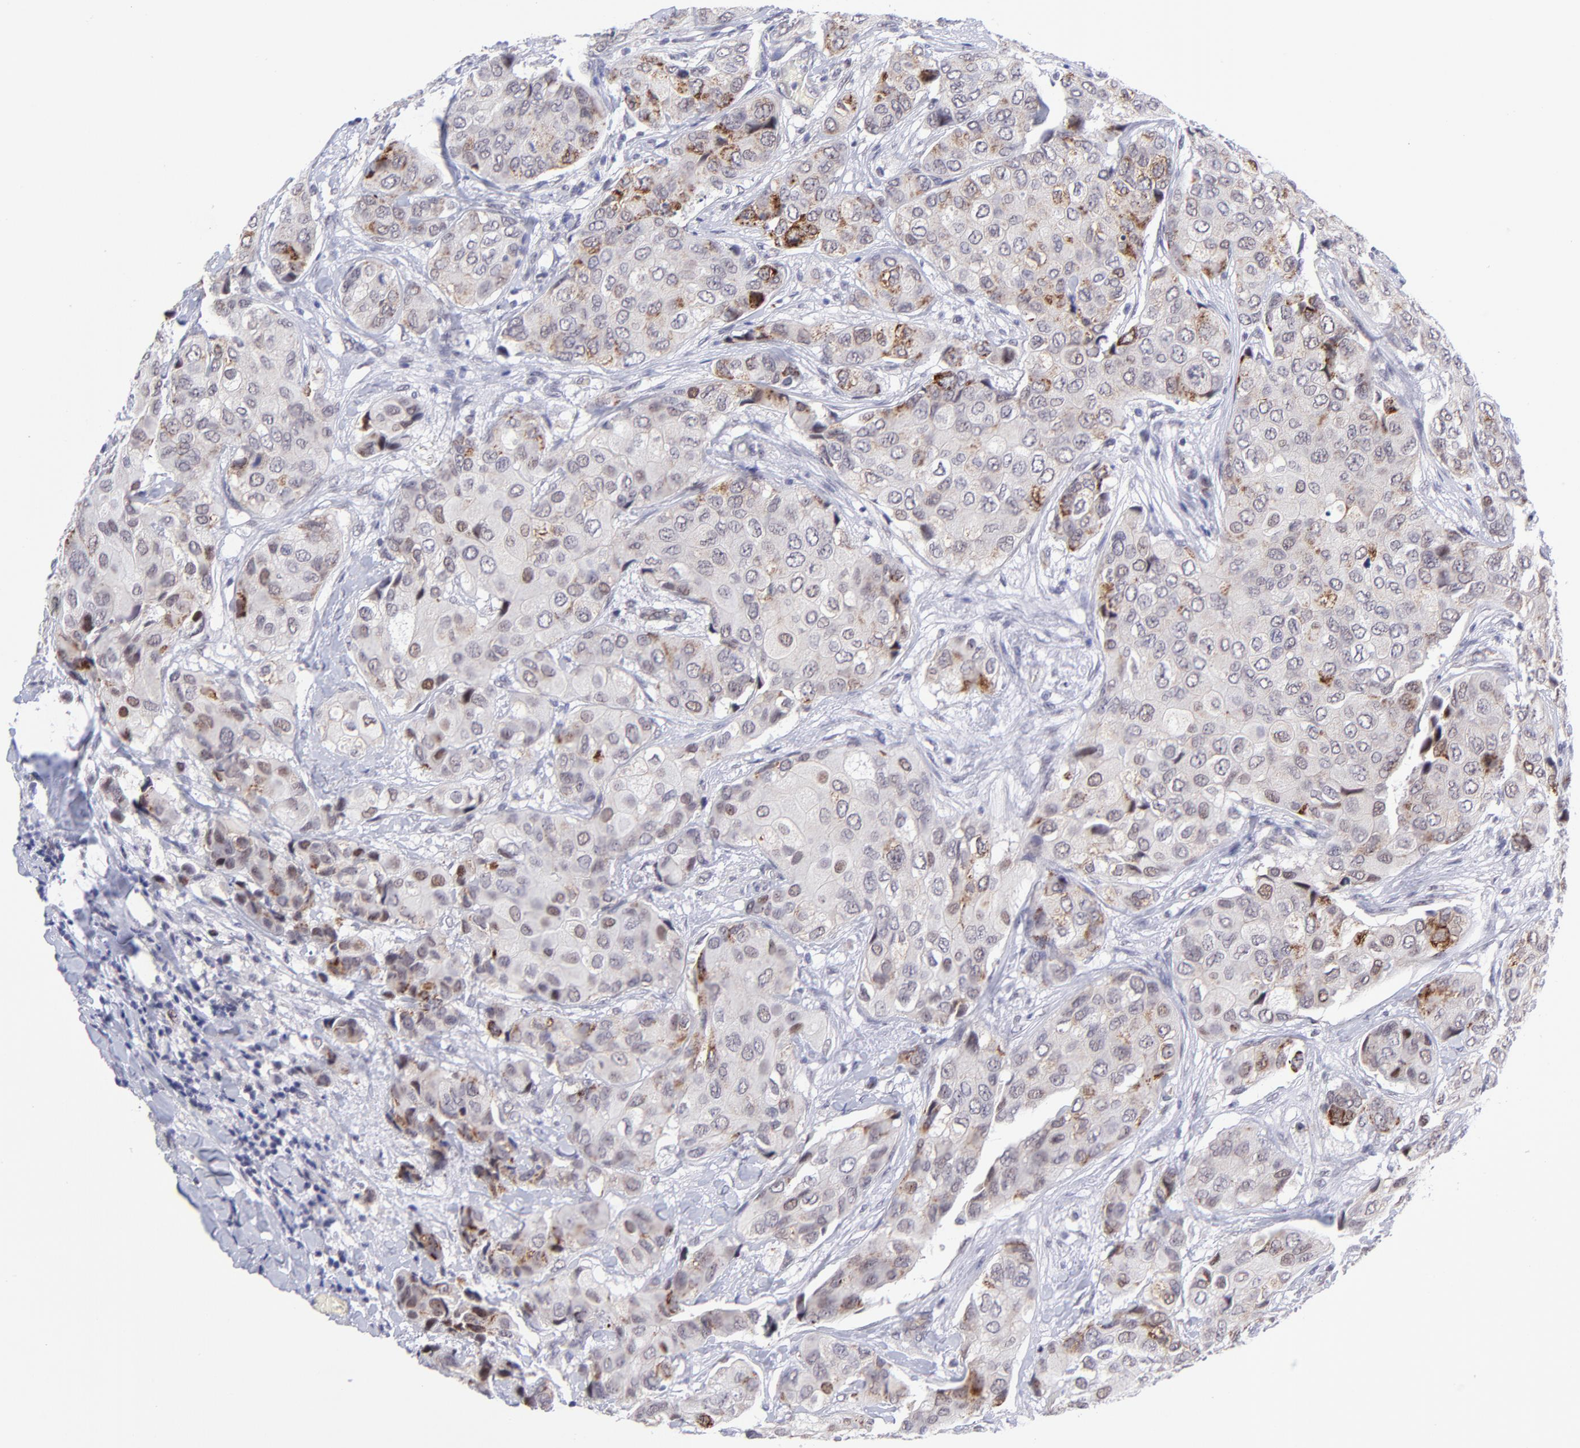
{"staining": {"intensity": "strong", "quantity": "<25%", "location": "cytoplasmic/membranous"}, "tissue": "breast cancer", "cell_type": "Tumor cells", "image_type": "cancer", "snomed": [{"axis": "morphology", "description": "Duct carcinoma"}, {"axis": "topography", "description": "Breast"}], "caption": "An IHC photomicrograph of neoplastic tissue is shown. Protein staining in brown labels strong cytoplasmic/membranous positivity in breast cancer (invasive ductal carcinoma) within tumor cells.", "gene": "SOX6", "patient": {"sex": "female", "age": 68}}